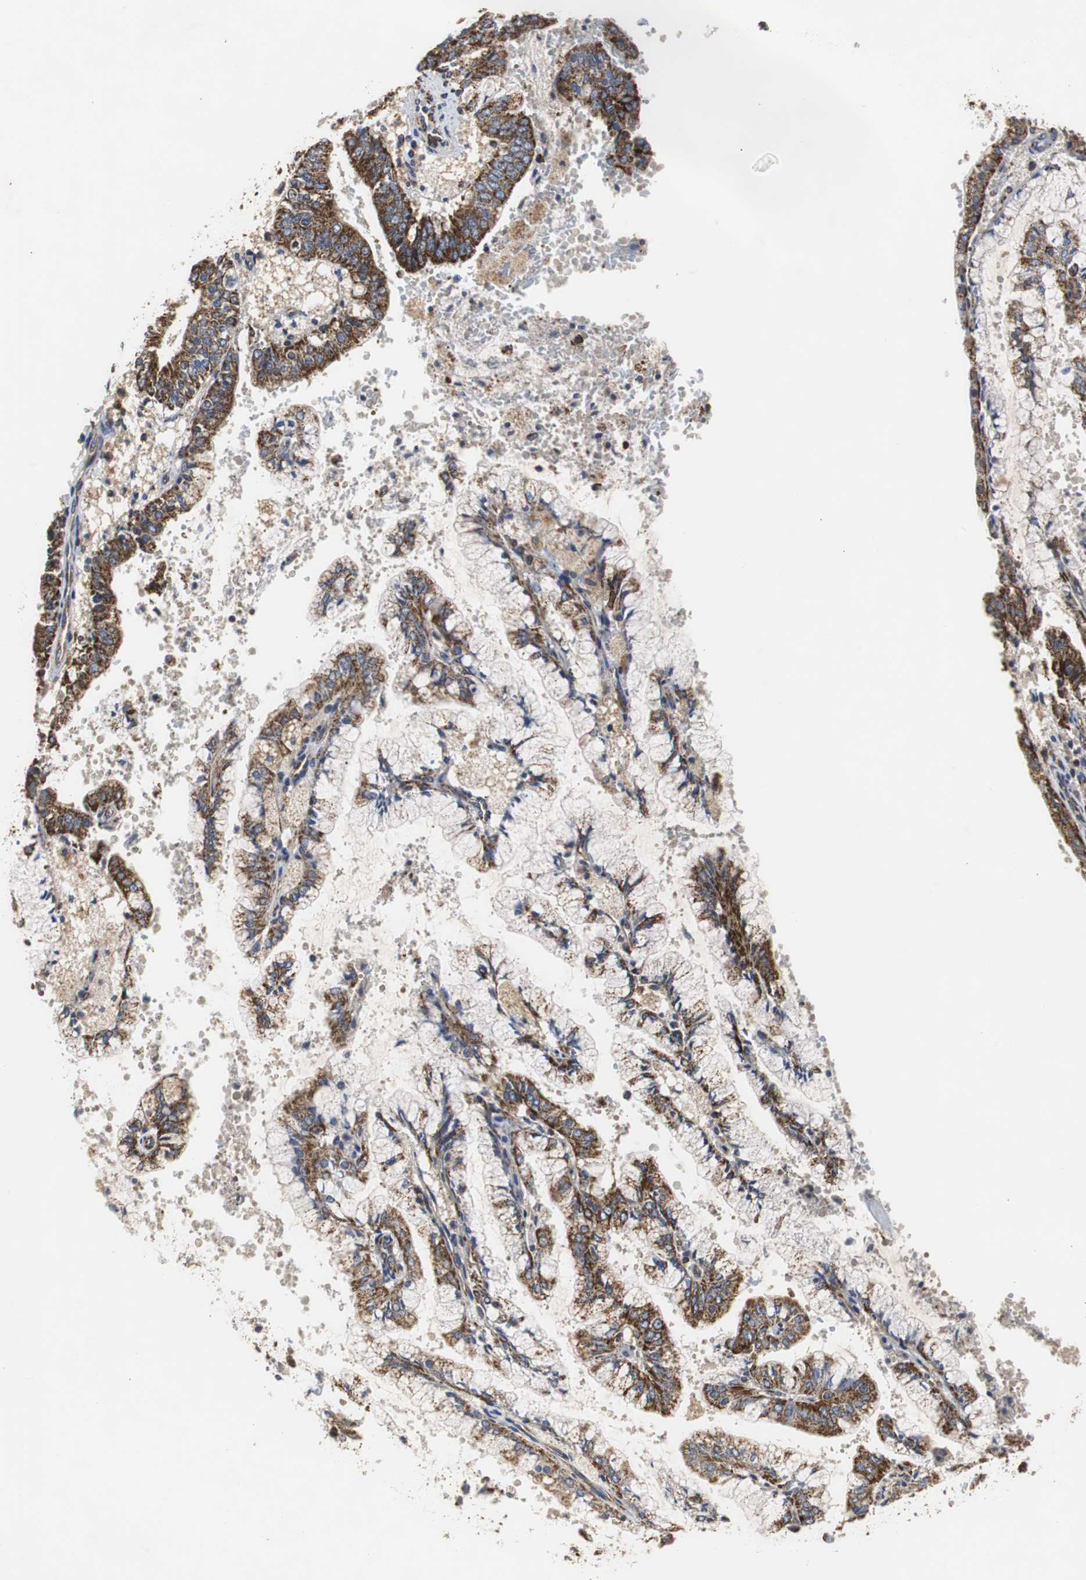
{"staining": {"intensity": "strong", "quantity": ">75%", "location": "cytoplasmic/membranous"}, "tissue": "endometrial cancer", "cell_type": "Tumor cells", "image_type": "cancer", "snomed": [{"axis": "morphology", "description": "Adenocarcinoma, NOS"}, {"axis": "topography", "description": "Endometrium"}], "caption": "The histopathology image demonstrates staining of endometrial adenocarcinoma, revealing strong cytoplasmic/membranous protein expression (brown color) within tumor cells. (DAB IHC with brightfield microscopy, high magnification).", "gene": "HSD17B10", "patient": {"sex": "female", "age": 63}}